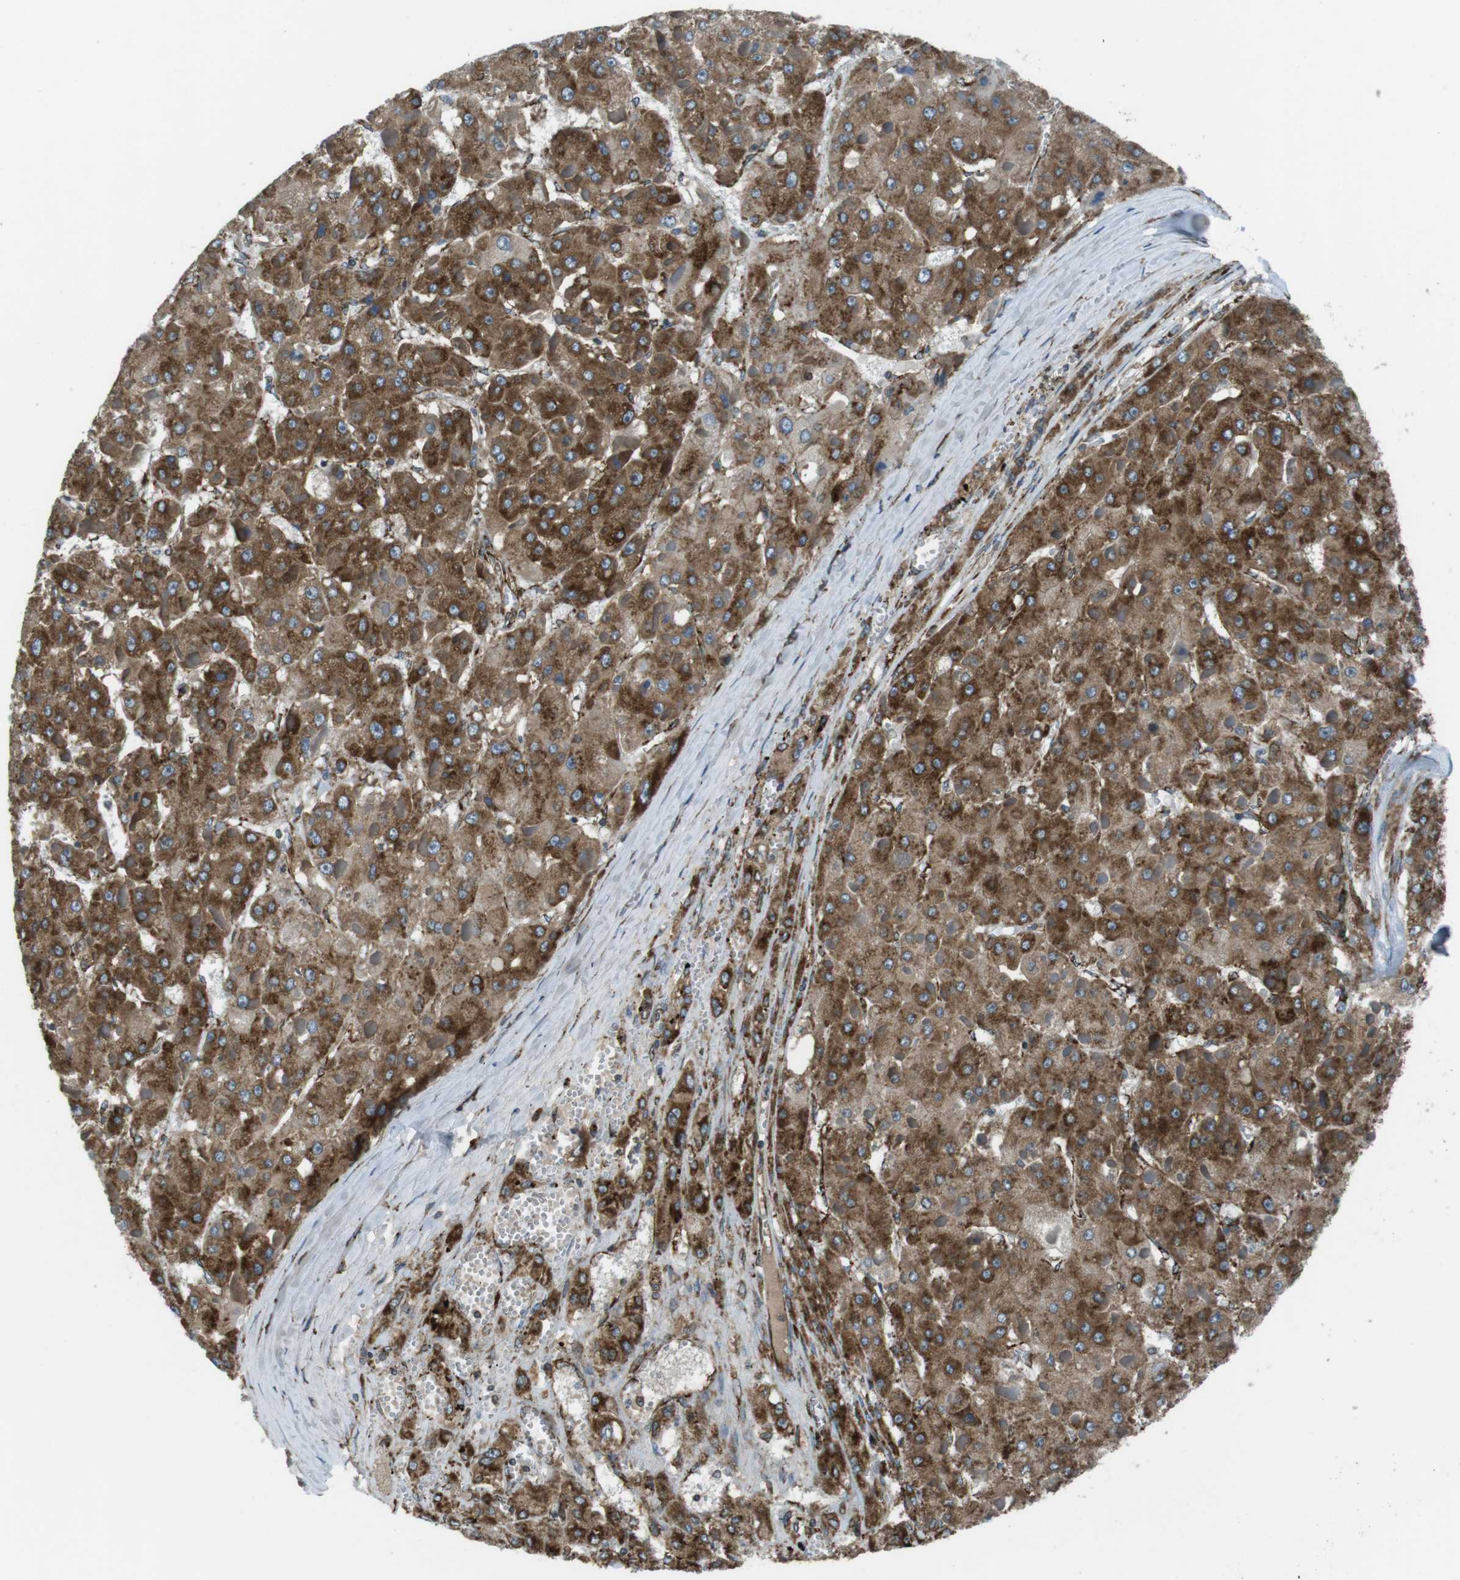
{"staining": {"intensity": "strong", "quantity": ">75%", "location": "cytoplasmic/membranous"}, "tissue": "liver cancer", "cell_type": "Tumor cells", "image_type": "cancer", "snomed": [{"axis": "morphology", "description": "Carcinoma, Hepatocellular, NOS"}, {"axis": "topography", "description": "Liver"}], "caption": "Immunohistochemistry histopathology image of neoplastic tissue: human liver hepatocellular carcinoma stained using immunohistochemistry (IHC) exhibits high levels of strong protein expression localized specifically in the cytoplasmic/membranous of tumor cells, appearing as a cytoplasmic/membranous brown color.", "gene": "KTN1", "patient": {"sex": "female", "age": 73}}